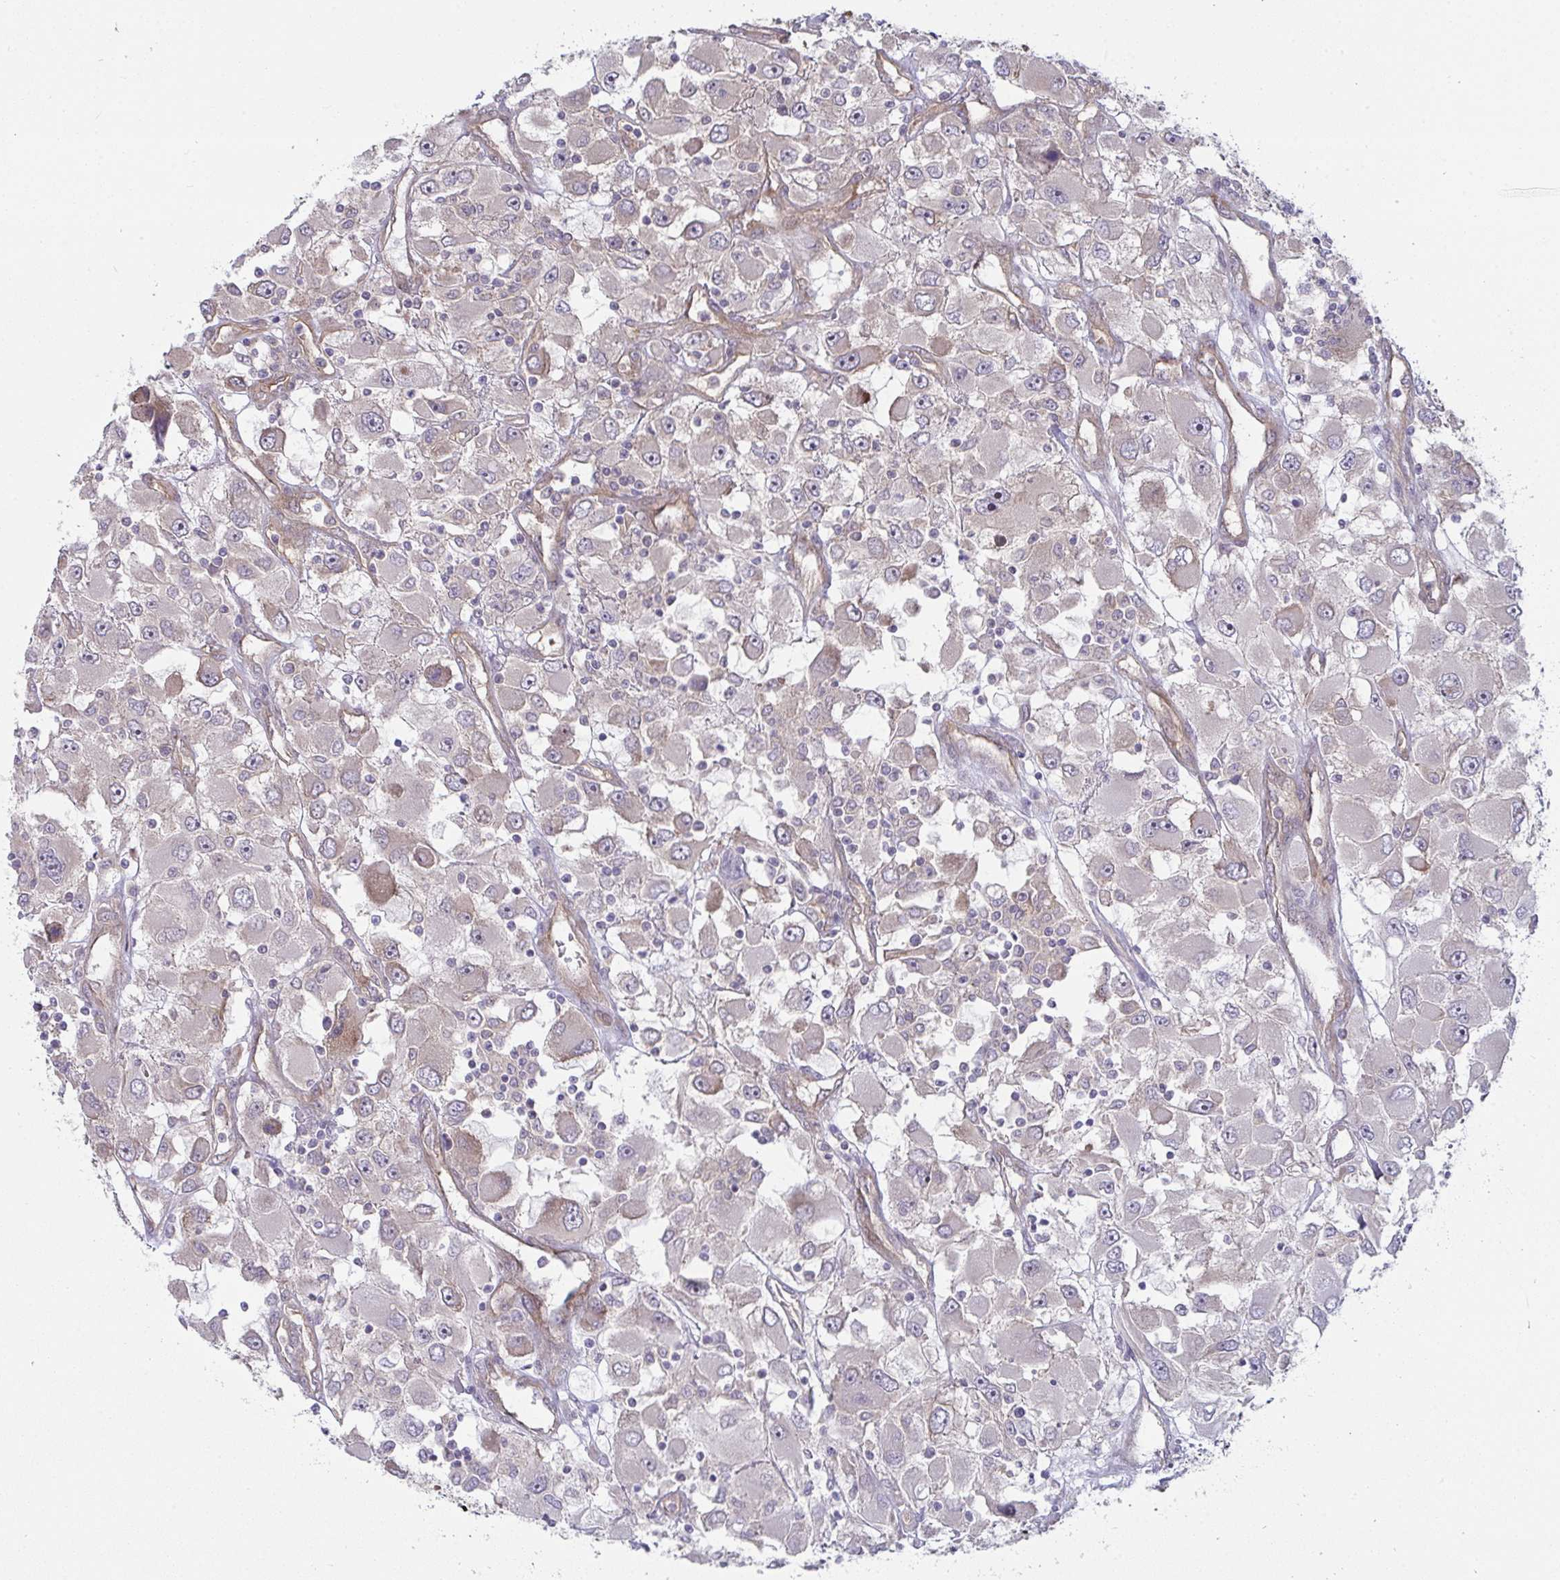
{"staining": {"intensity": "negative", "quantity": "none", "location": "none"}, "tissue": "renal cancer", "cell_type": "Tumor cells", "image_type": "cancer", "snomed": [{"axis": "morphology", "description": "Adenocarcinoma, NOS"}, {"axis": "topography", "description": "Kidney"}], "caption": "High power microscopy micrograph of an IHC photomicrograph of renal adenocarcinoma, revealing no significant expression in tumor cells.", "gene": "CASP9", "patient": {"sex": "female", "age": 52}}